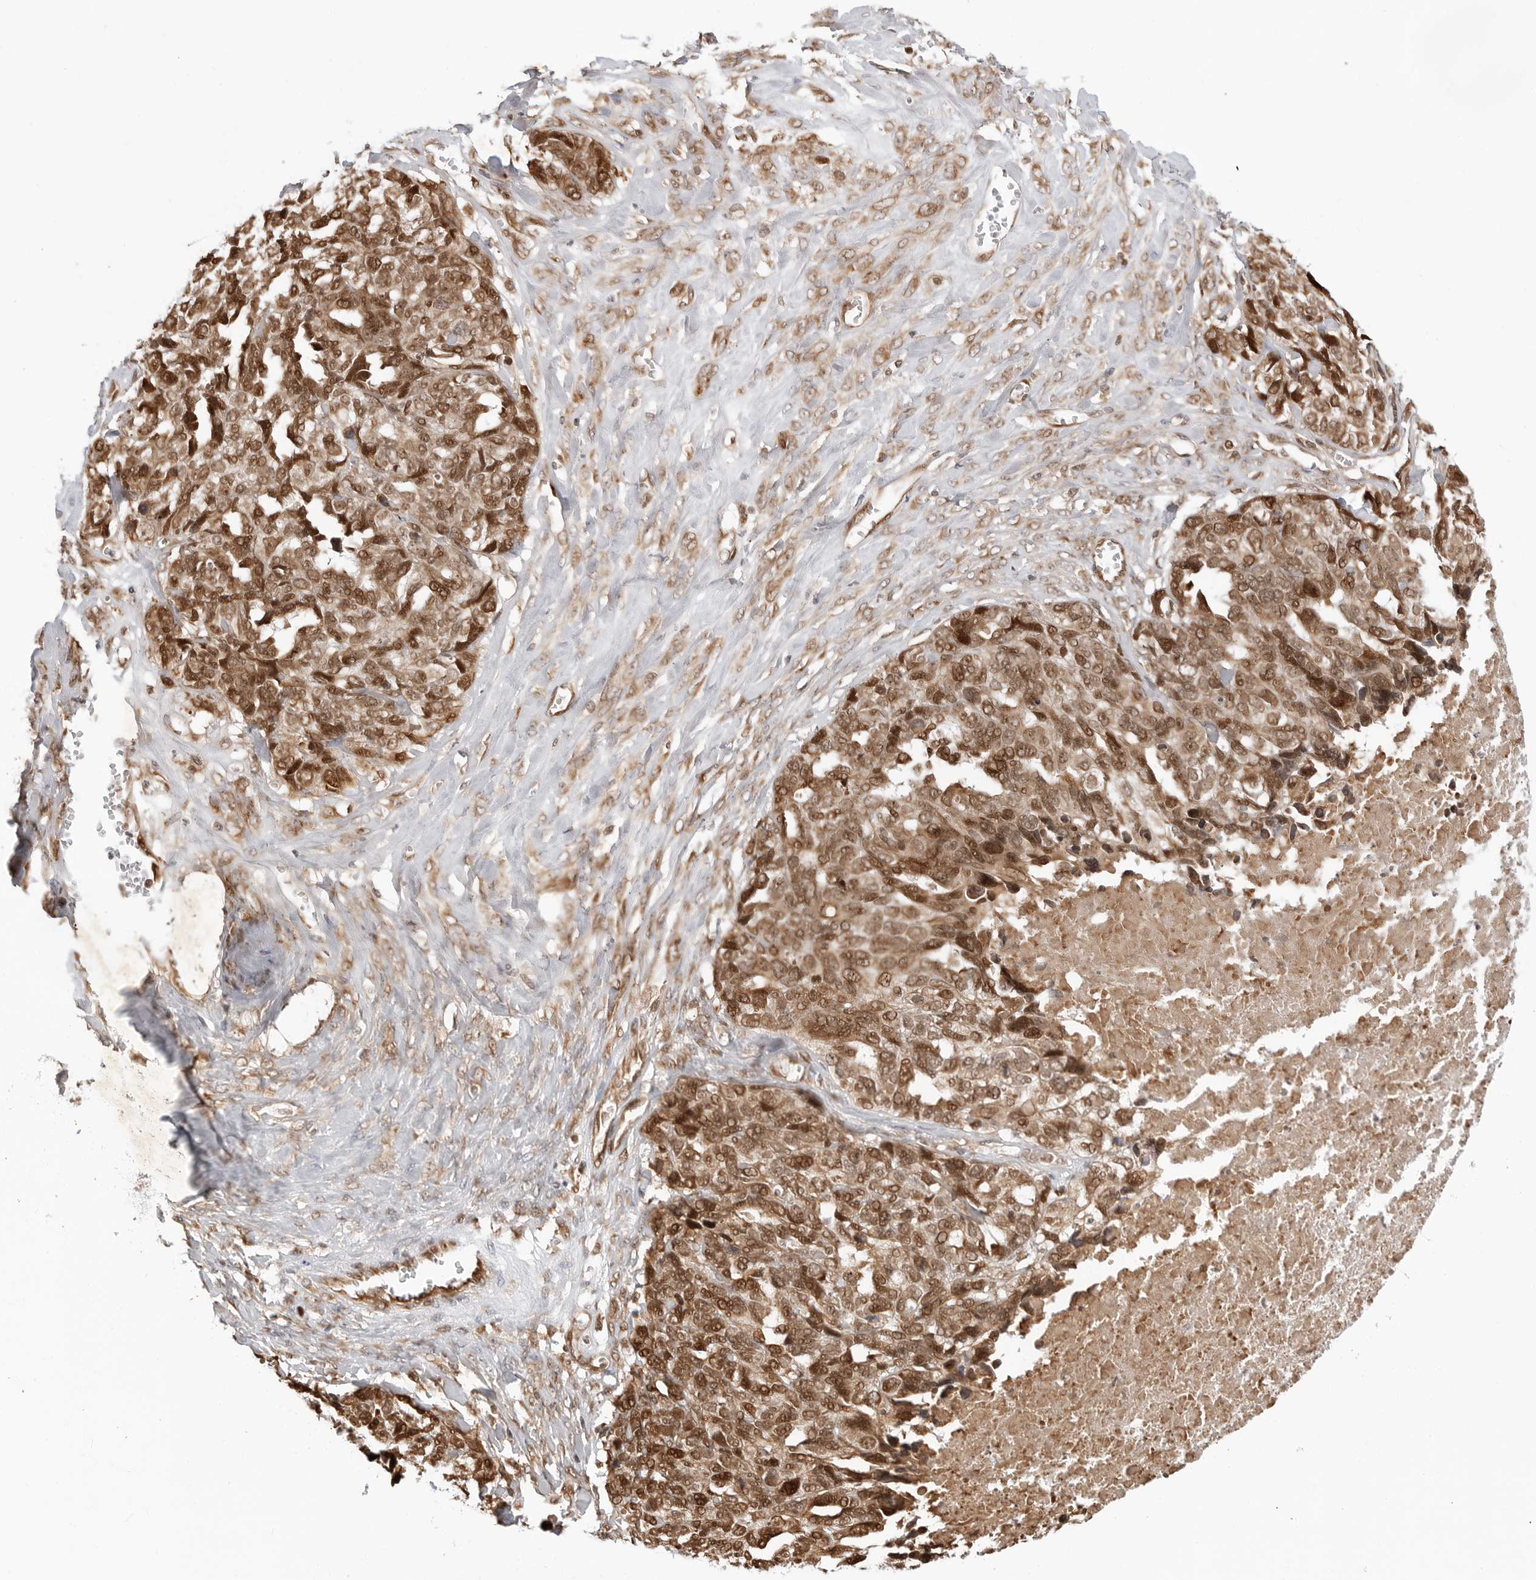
{"staining": {"intensity": "moderate", "quantity": ">75%", "location": "cytoplasmic/membranous,nuclear"}, "tissue": "ovarian cancer", "cell_type": "Tumor cells", "image_type": "cancer", "snomed": [{"axis": "morphology", "description": "Cystadenocarcinoma, serous, NOS"}, {"axis": "topography", "description": "Ovary"}], "caption": "A brown stain labels moderate cytoplasmic/membranous and nuclear expression of a protein in human ovarian cancer tumor cells. The staining was performed using DAB, with brown indicating positive protein expression. Nuclei are stained blue with hematoxylin.", "gene": "TIPRL", "patient": {"sex": "female", "age": 79}}